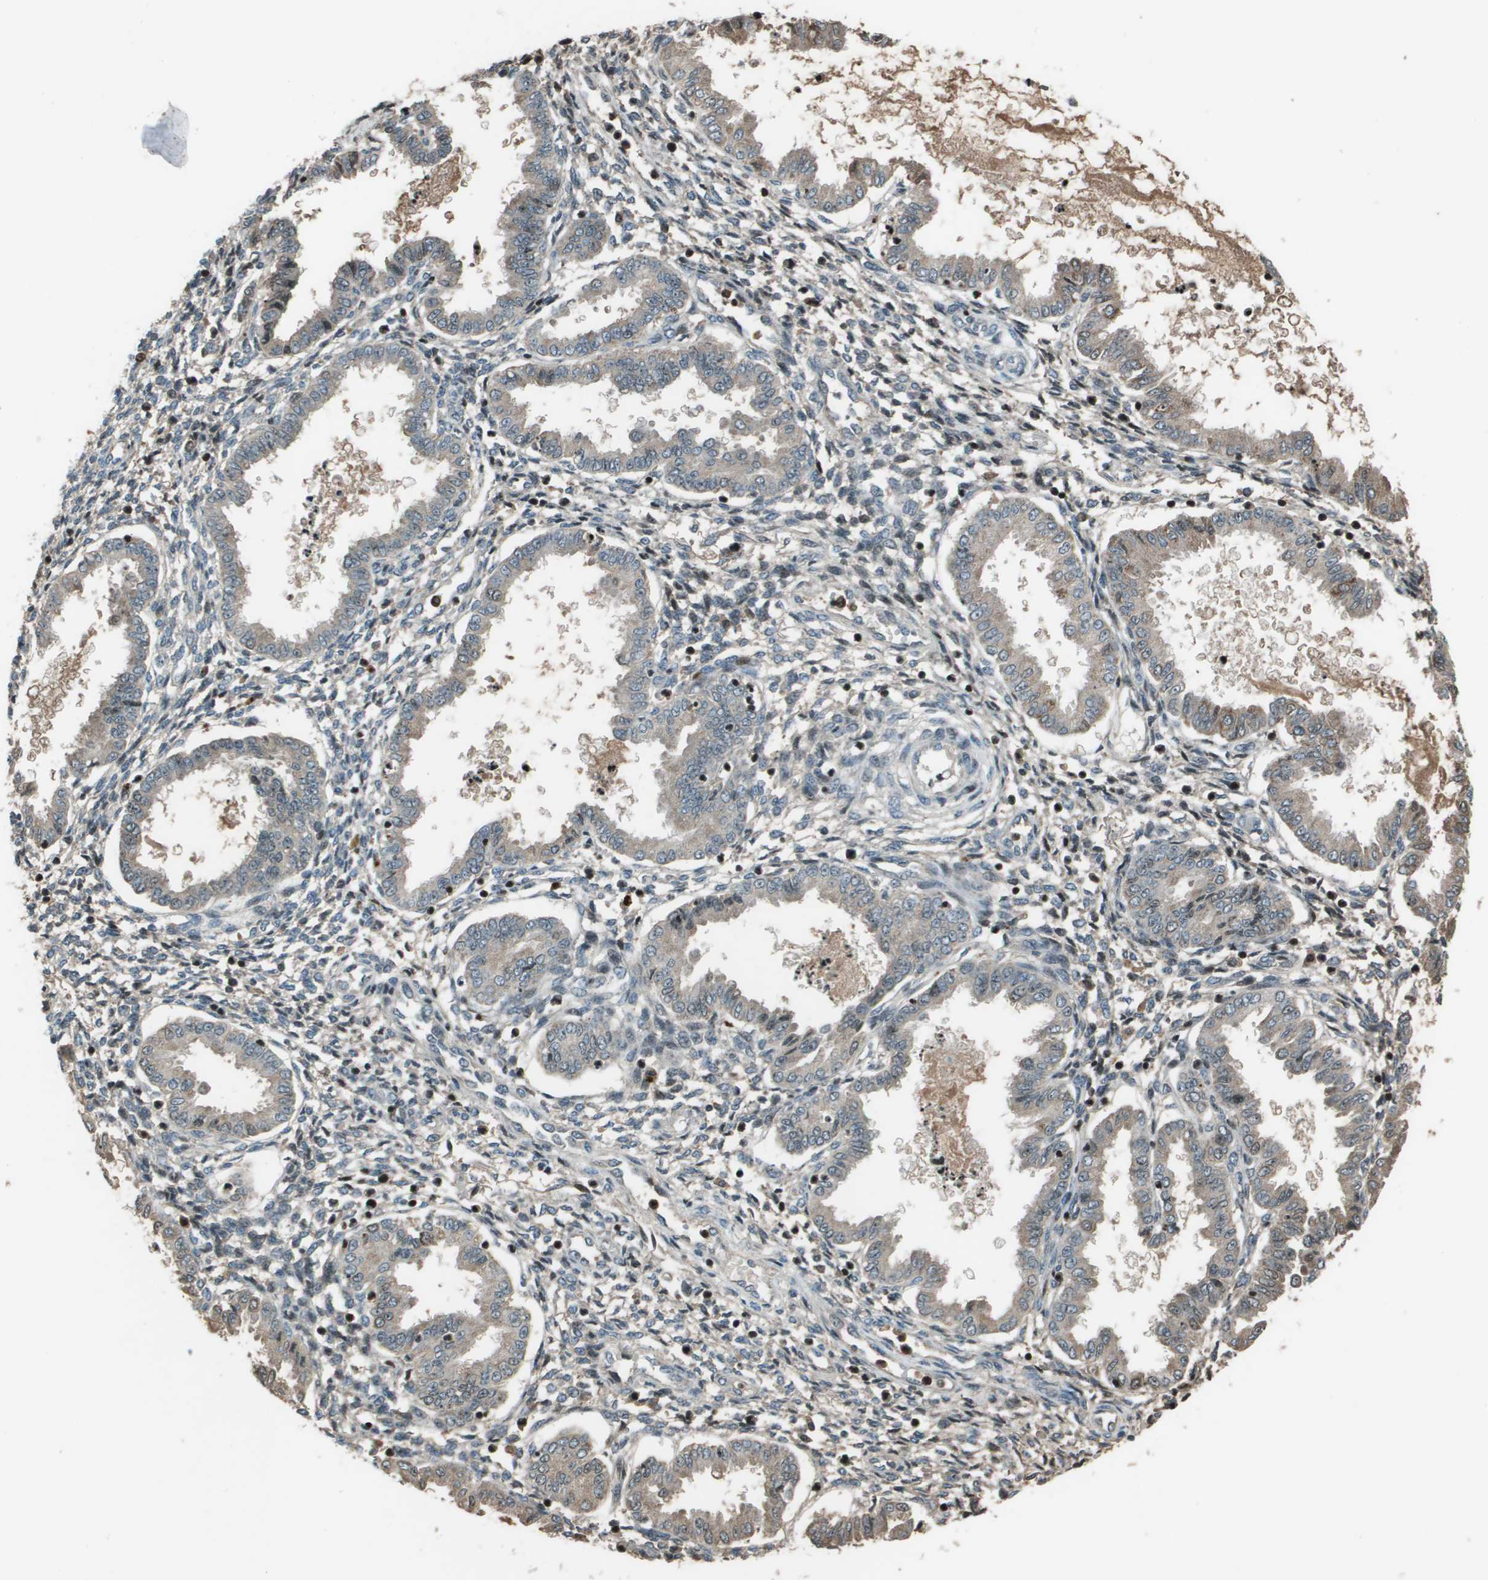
{"staining": {"intensity": "moderate", "quantity": "<25%", "location": "nuclear"}, "tissue": "endometrium", "cell_type": "Cells in endometrial stroma", "image_type": "normal", "snomed": [{"axis": "morphology", "description": "Normal tissue, NOS"}, {"axis": "topography", "description": "Endometrium"}], "caption": "A low amount of moderate nuclear expression is present in about <25% of cells in endometrial stroma in benign endometrium. (DAB (3,3'-diaminobenzidine) IHC with brightfield microscopy, high magnification).", "gene": "CXCL12", "patient": {"sex": "female", "age": 33}}